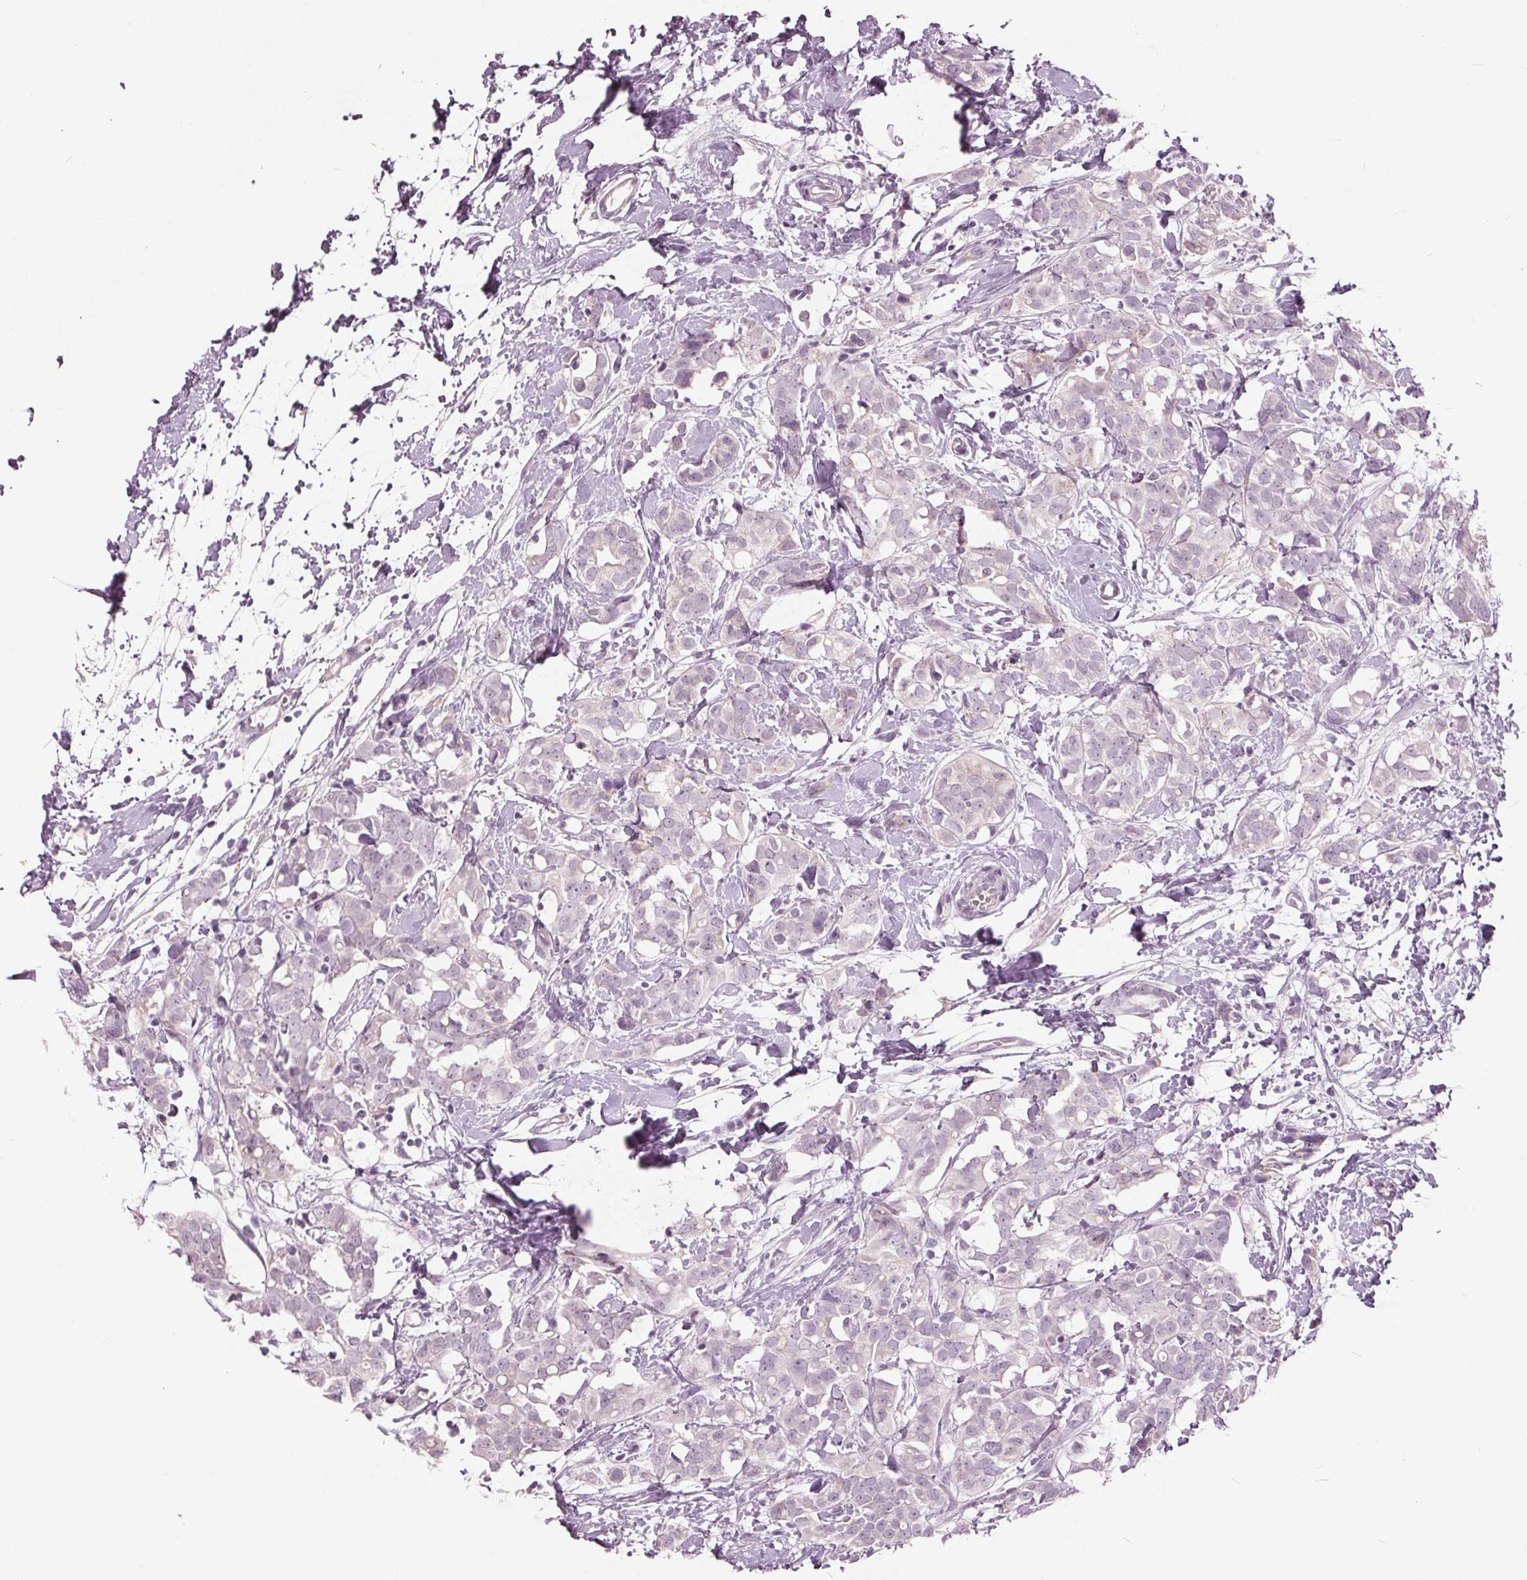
{"staining": {"intensity": "negative", "quantity": "none", "location": "none"}, "tissue": "breast cancer", "cell_type": "Tumor cells", "image_type": "cancer", "snomed": [{"axis": "morphology", "description": "Duct carcinoma"}, {"axis": "topography", "description": "Breast"}], "caption": "A micrograph of intraductal carcinoma (breast) stained for a protein shows no brown staining in tumor cells. (DAB immunohistochemistry with hematoxylin counter stain).", "gene": "TKFC", "patient": {"sex": "female", "age": 40}}